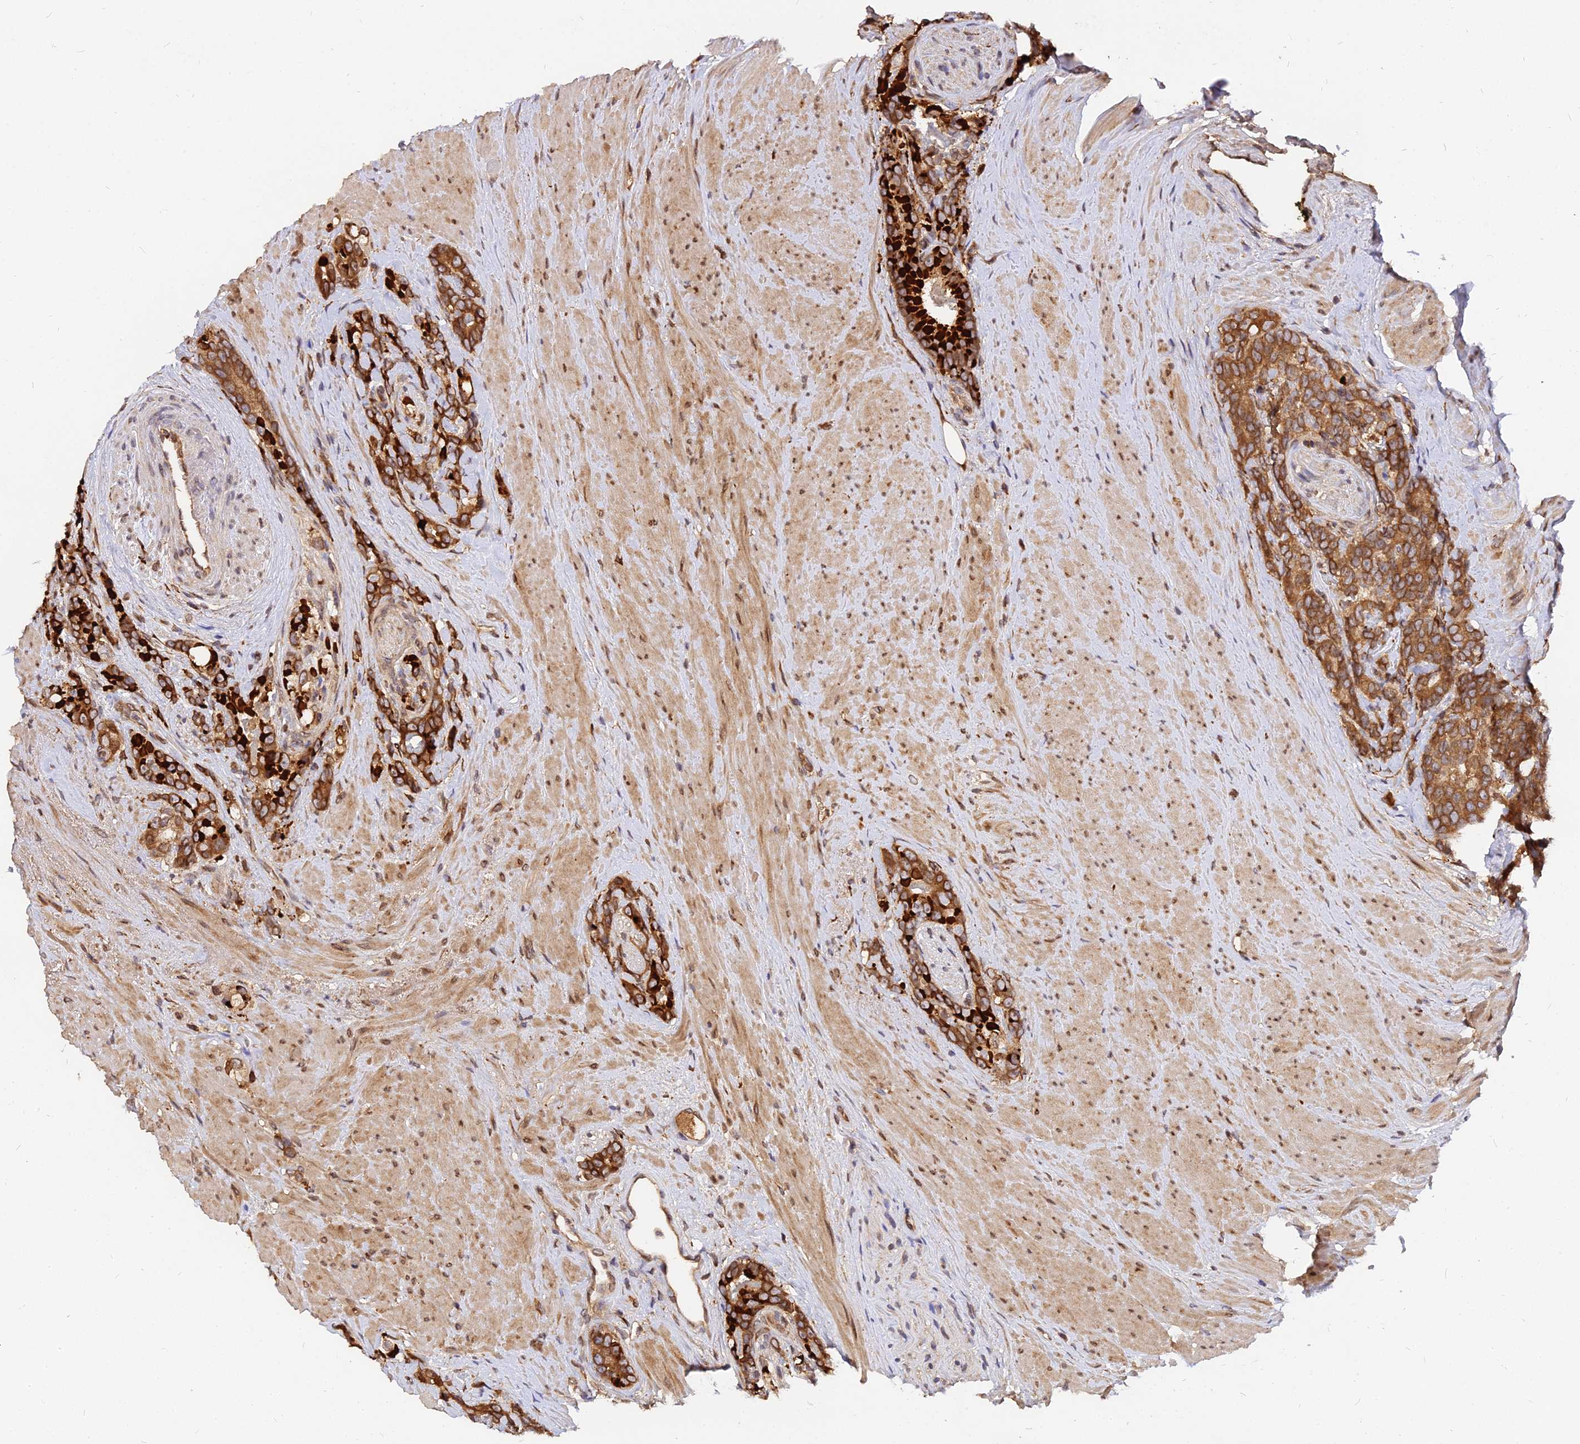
{"staining": {"intensity": "strong", "quantity": ">75%", "location": "cytoplasmic/membranous"}, "tissue": "prostate cancer", "cell_type": "Tumor cells", "image_type": "cancer", "snomed": [{"axis": "morphology", "description": "Adenocarcinoma, High grade"}, {"axis": "topography", "description": "Prostate"}], "caption": "Prostate cancer (high-grade adenocarcinoma) stained with IHC exhibits strong cytoplasmic/membranous positivity in about >75% of tumor cells. (DAB (3,3'-diaminobenzidine) = brown stain, brightfield microscopy at high magnification).", "gene": "PDE4D", "patient": {"sex": "male", "age": 74}}